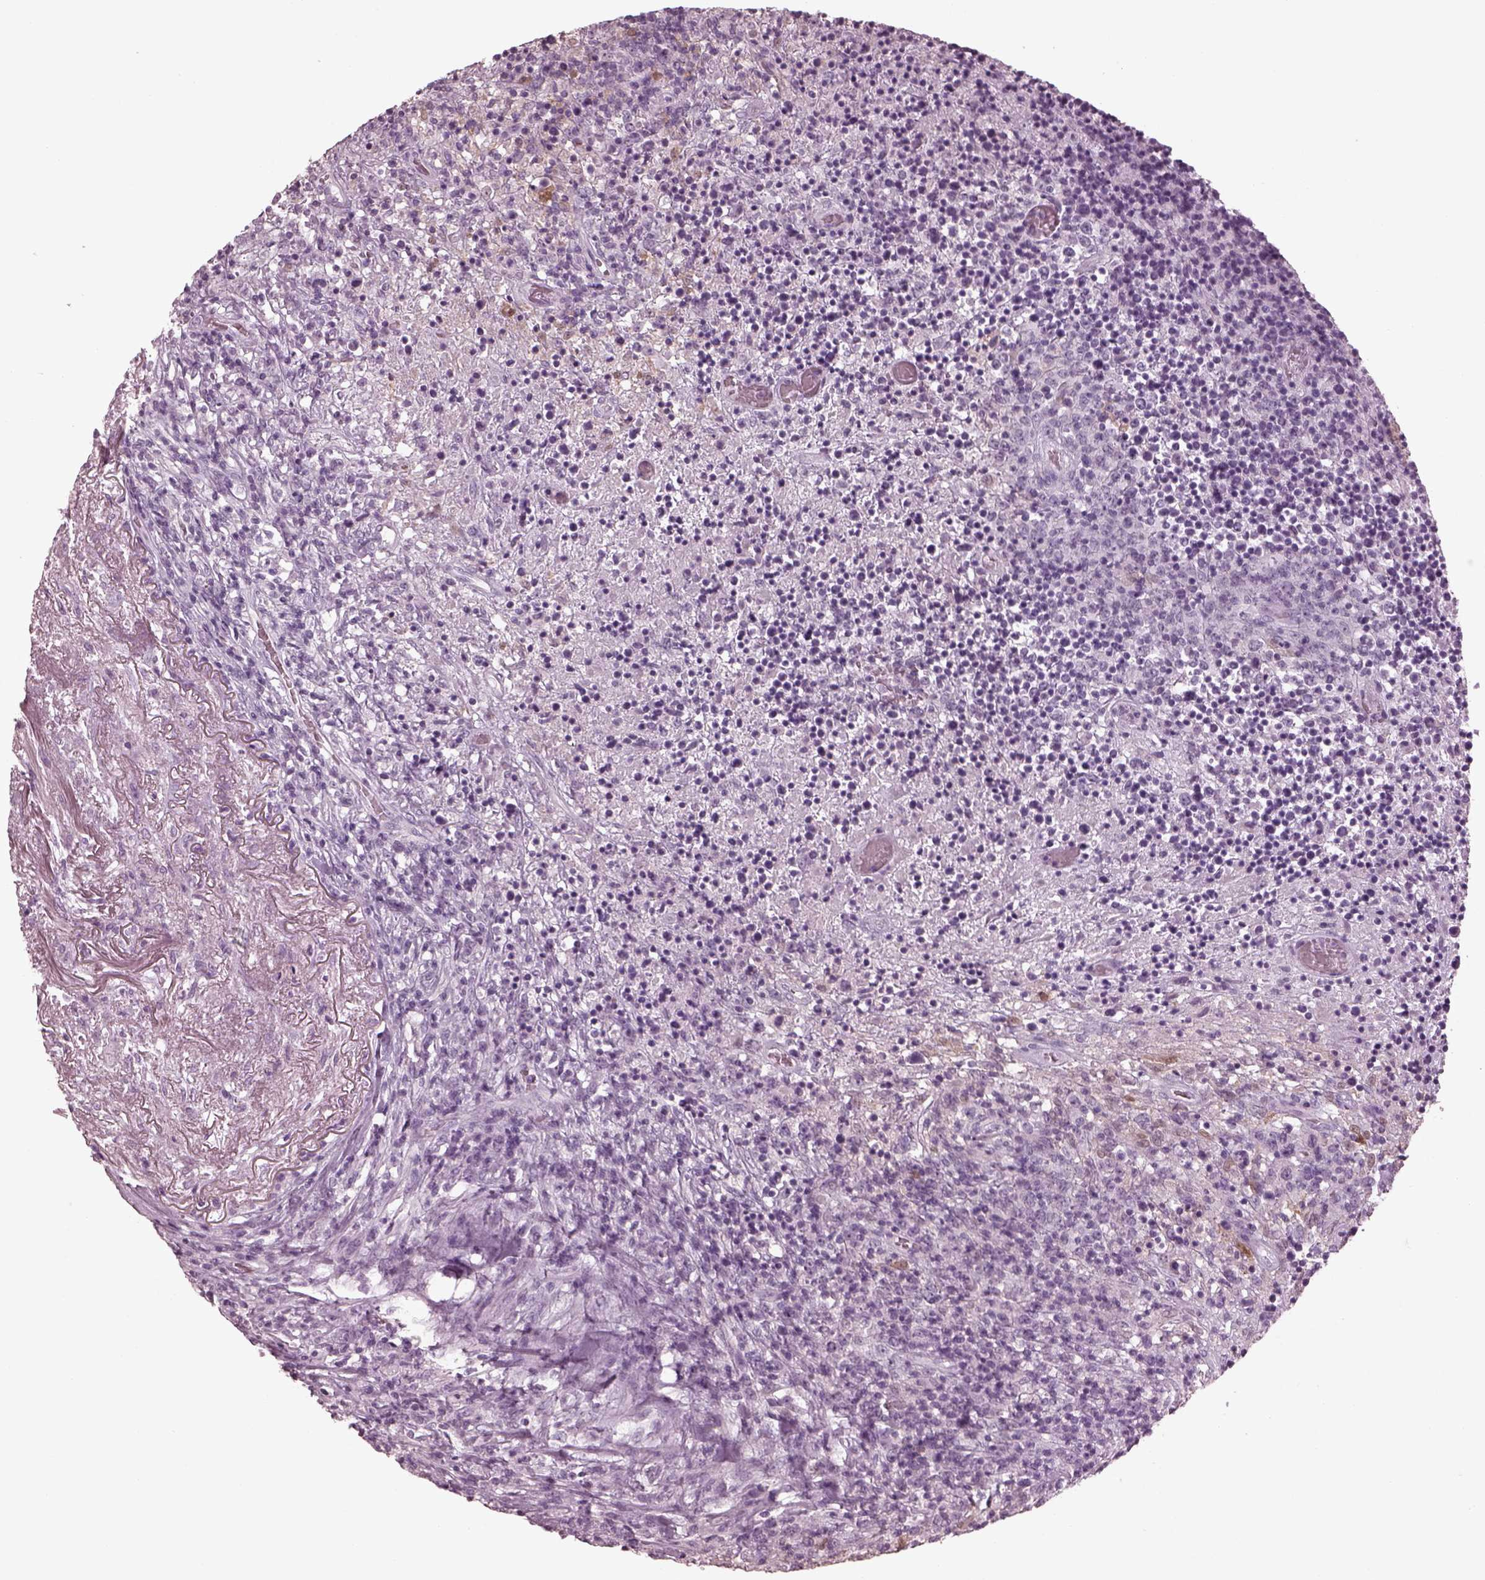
{"staining": {"intensity": "negative", "quantity": "none", "location": "none"}, "tissue": "lymphoma", "cell_type": "Tumor cells", "image_type": "cancer", "snomed": [{"axis": "morphology", "description": "Malignant lymphoma, non-Hodgkin's type, High grade"}, {"axis": "topography", "description": "Lung"}], "caption": "IHC image of neoplastic tissue: lymphoma stained with DAB (3,3'-diaminobenzidine) demonstrates no significant protein staining in tumor cells.", "gene": "C2orf81", "patient": {"sex": "male", "age": 79}}